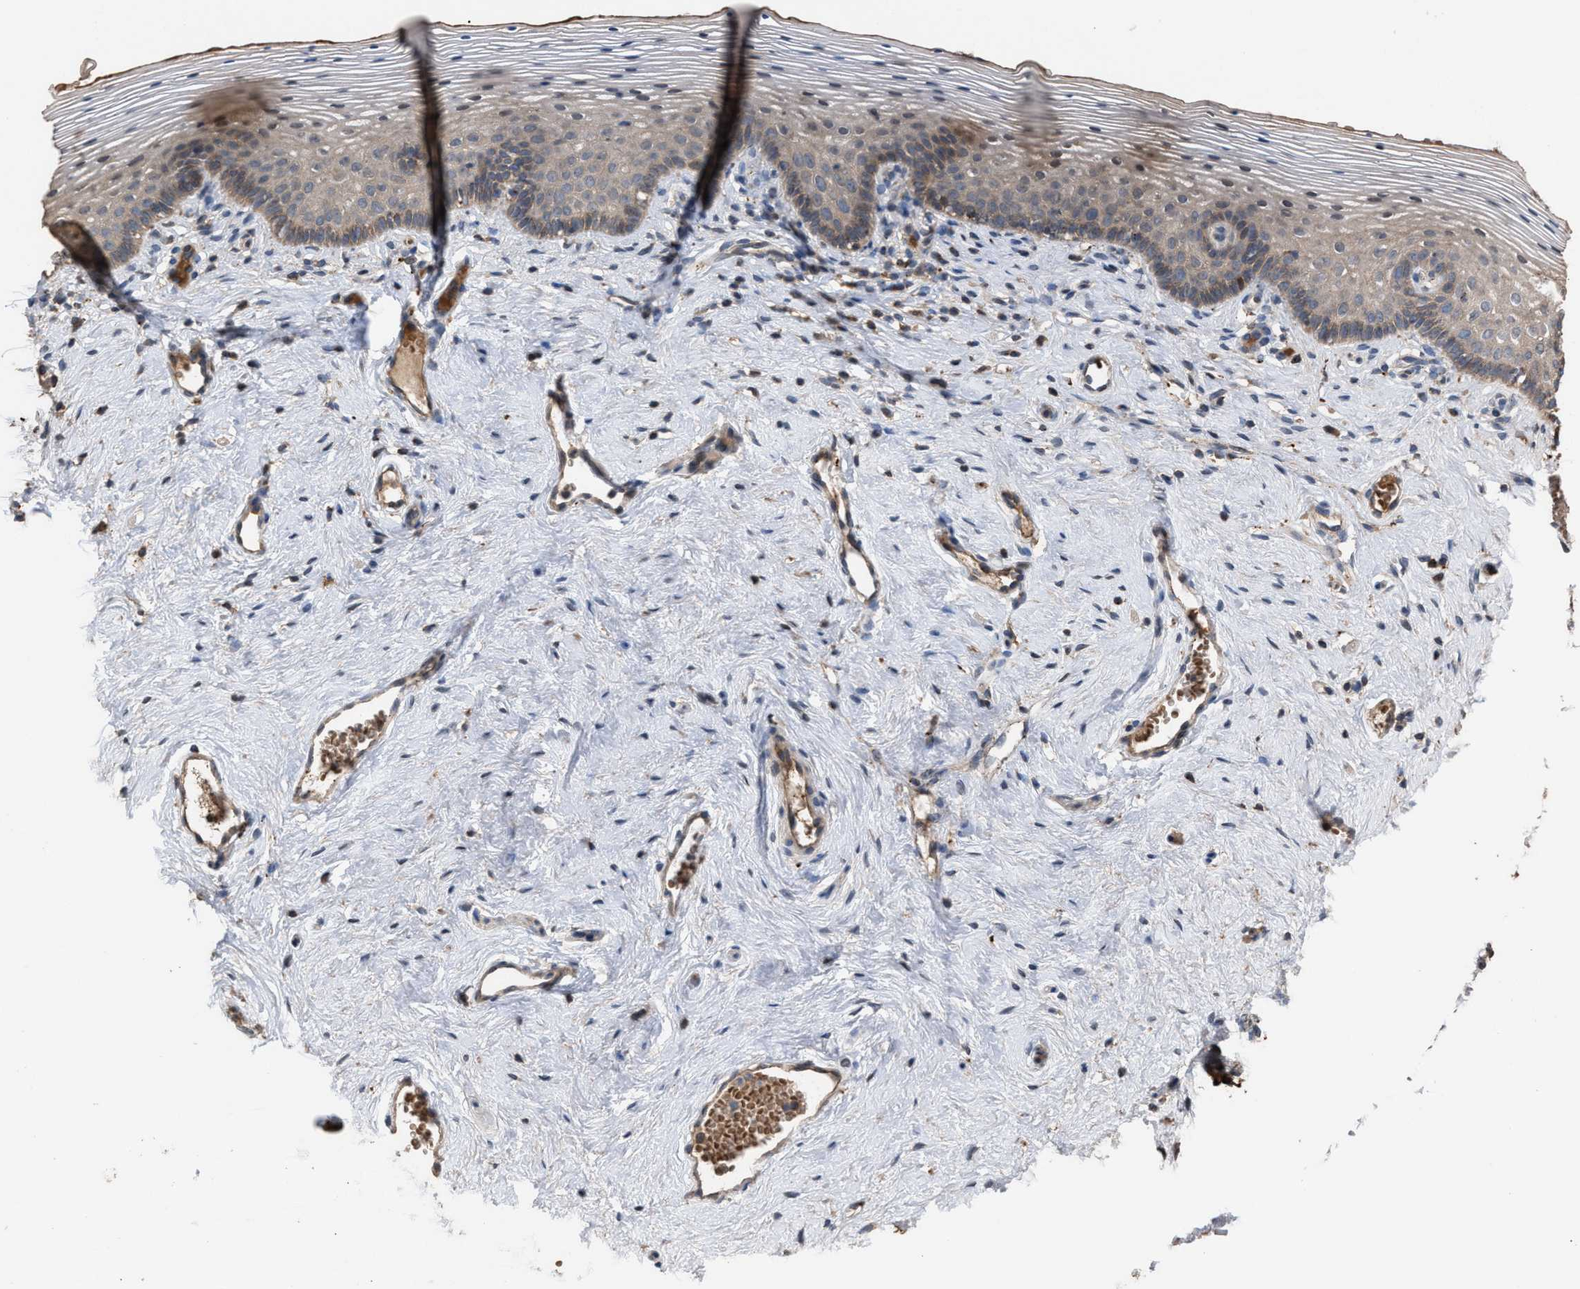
{"staining": {"intensity": "weak", "quantity": ">75%", "location": "cytoplasmic/membranous"}, "tissue": "vagina", "cell_type": "Squamous epithelial cells", "image_type": "normal", "snomed": [{"axis": "morphology", "description": "Normal tissue, NOS"}, {"axis": "topography", "description": "Vagina"}], "caption": "The histopathology image shows immunohistochemical staining of normal vagina. There is weak cytoplasmic/membranous staining is identified in about >75% of squamous epithelial cells. Immunohistochemistry stains the protein of interest in brown and the nuclei are stained blue.", "gene": "ELMO3", "patient": {"sex": "female", "age": 32}}